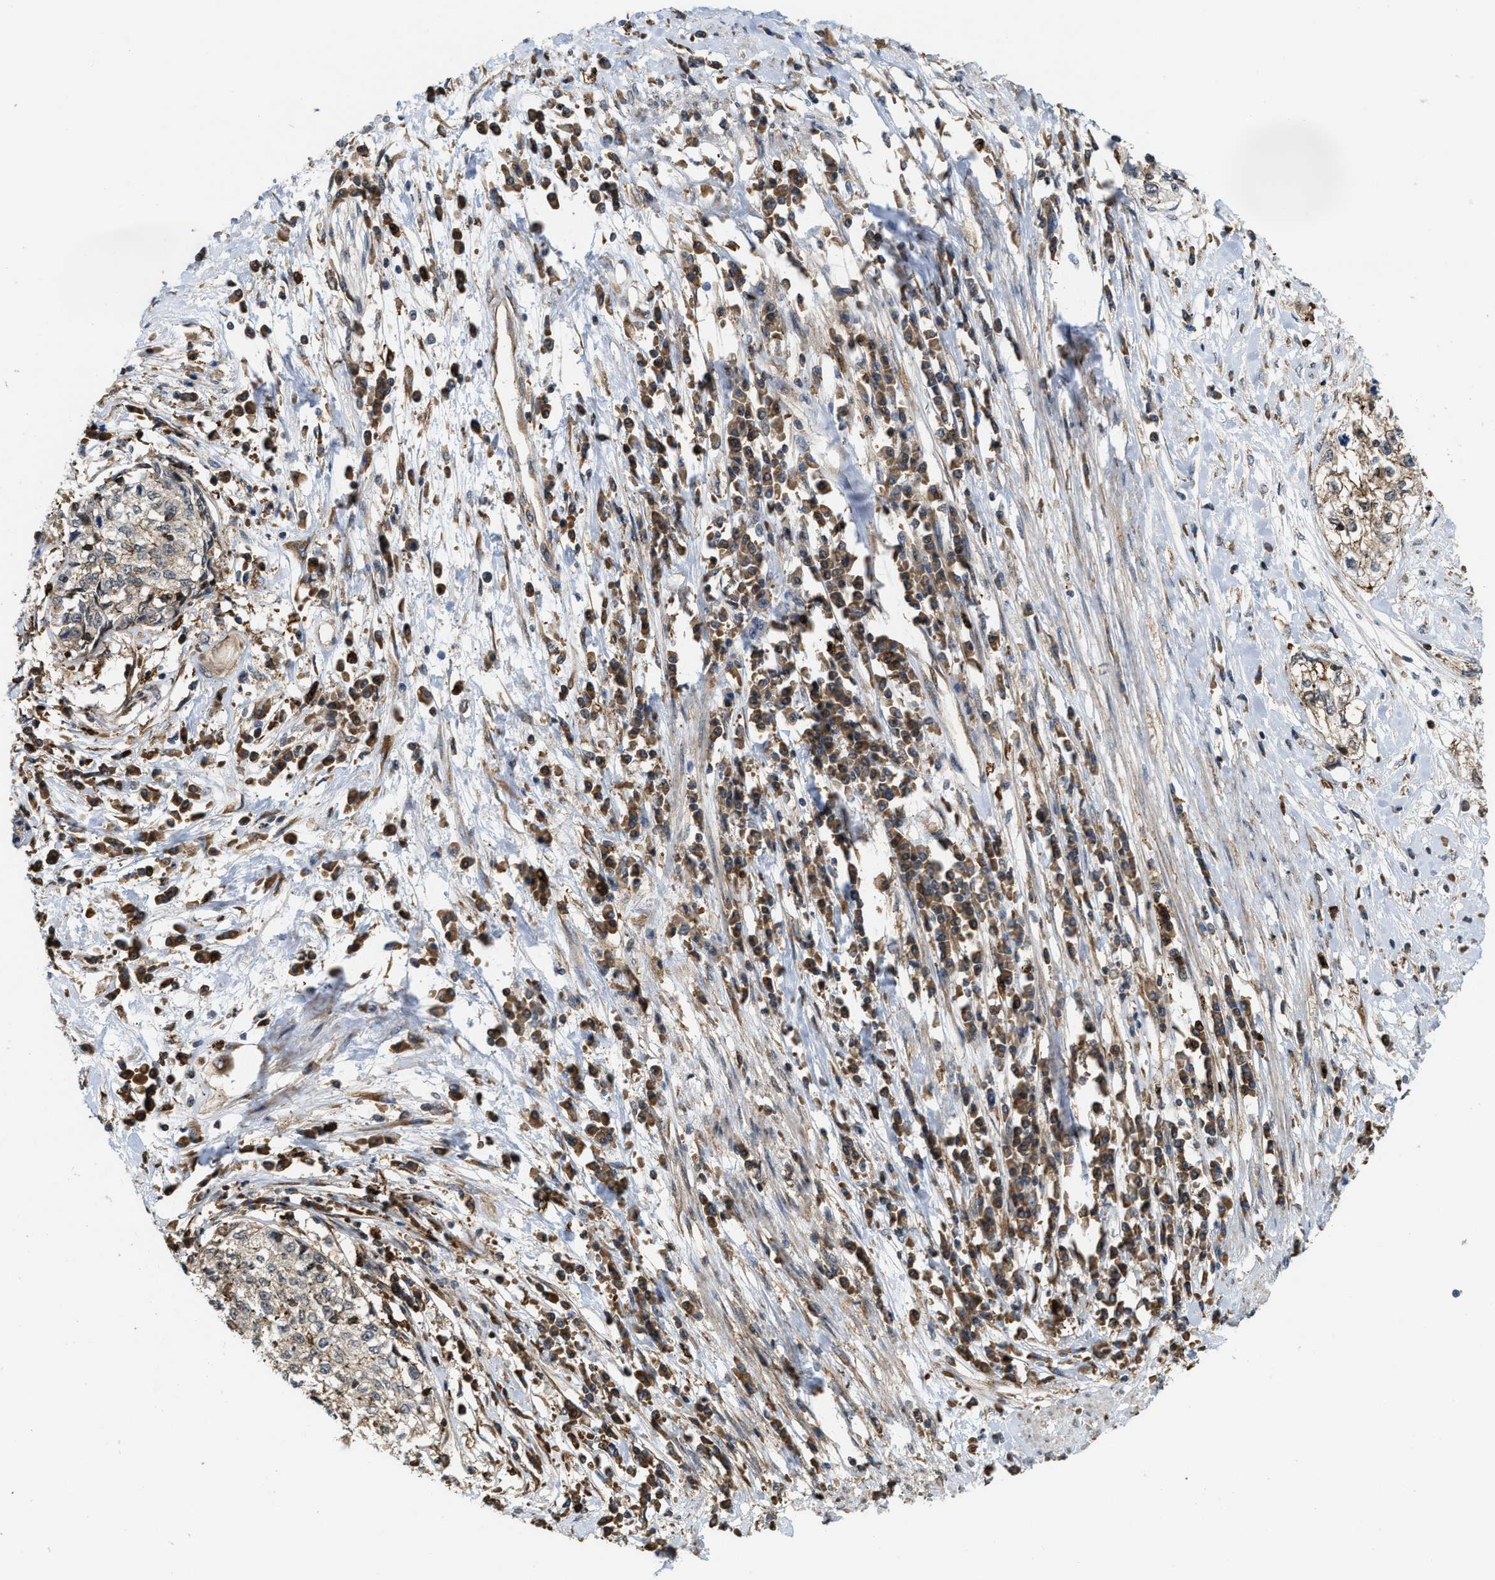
{"staining": {"intensity": "weak", "quantity": ">75%", "location": "cytoplasmic/membranous"}, "tissue": "cervical cancer", "cell_type": "Tumor cells", "image_type": "cancer", "snomed": [{"axis": "morphology", "description": "Squamous cell carcinoma, NOS"}, {"axis": "topography", "description": "Cervix"}], "caption": "The image shows staining of cervical squamous cell carcinoma, revealing weak cytoplasmic/membranous protein expression (brown color) within tumor cells. The protein is stained brown, and the nuclei are stained in blue (DAB IHC with brightfield microscopy, high magnification).", "gene": "IQCE", "patient": {"sex": "female", "age": 57}}